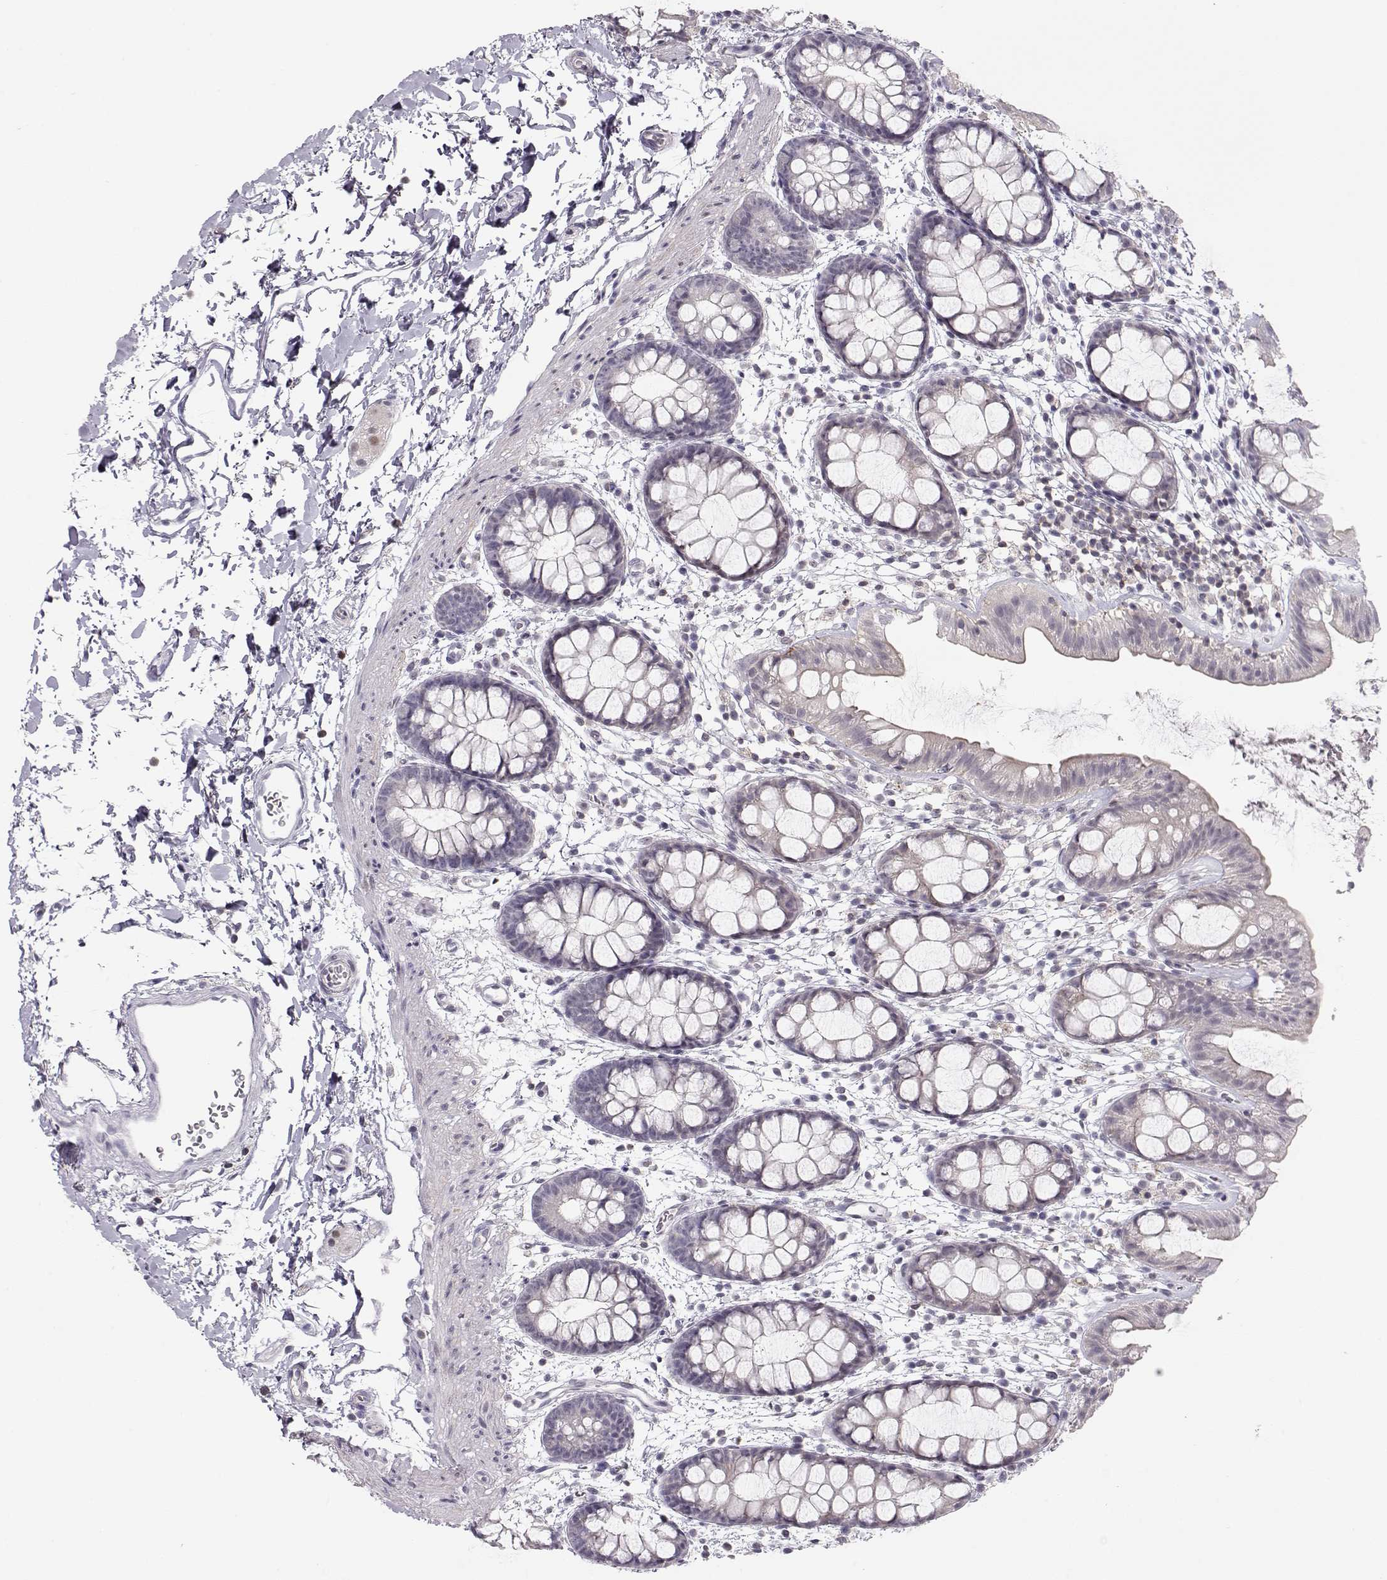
{"staining": {"intensity": "negative", "quantity": "none", "location": "none"}, "tissue": "rectum", "cell_type": "Glandular cells", "image_type": "normal", "snomed": [{"axis": "morphology", "description": "Normal tissue, NOS"}, {"axis": "topography", "description": "Rectum"}], "caption": "DAB (3,3'-diaminobenzidine) immunohistochemical staining of benign rectum exhibits no significant expression in glandular cells.", "gene": "TEPP", "patient": {"sex": "male", "age": 57}}